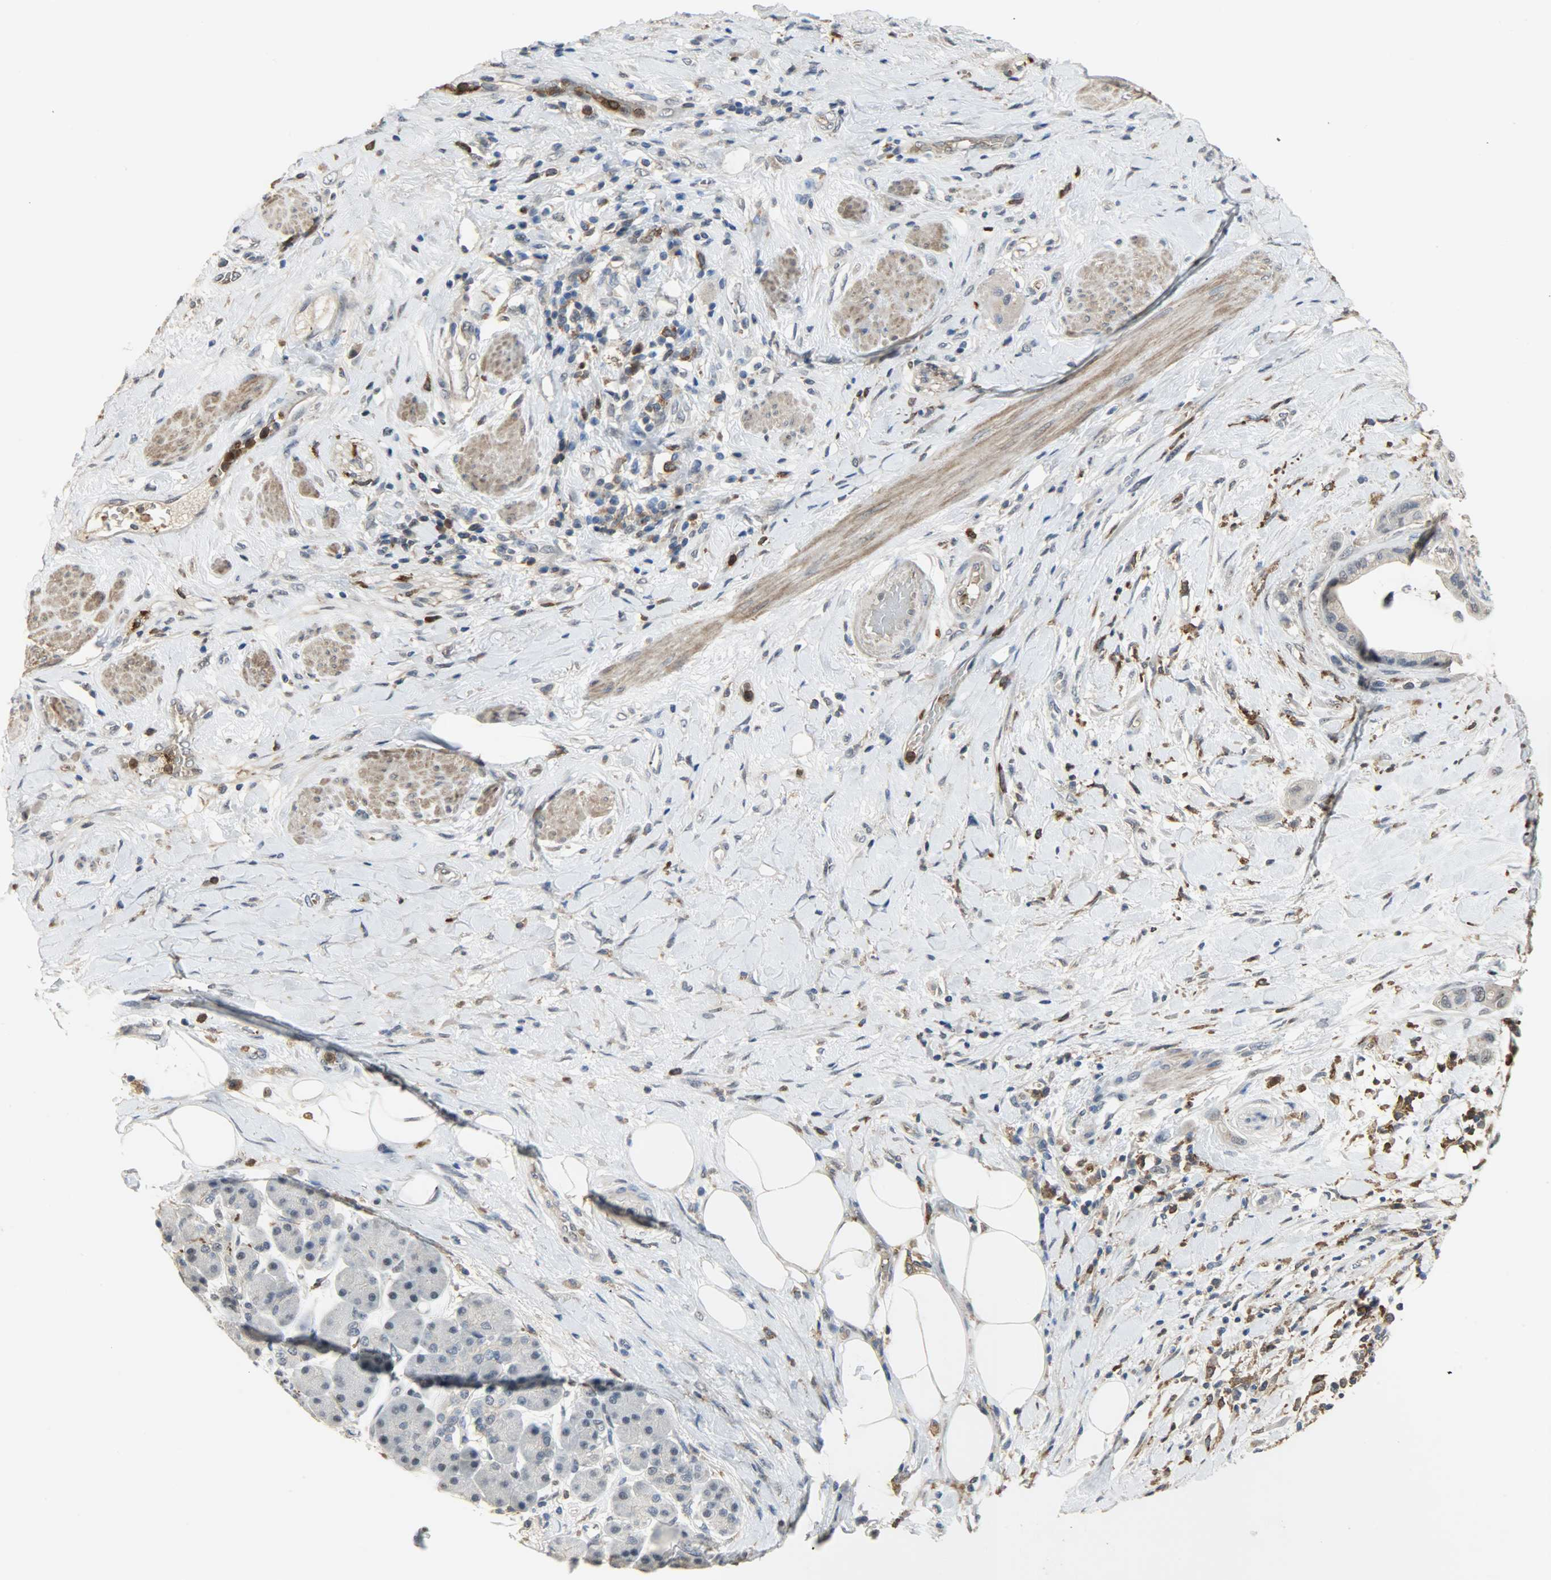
{"staining": {"intensity": "negative", "quantity": "none", "location": "none"}, "tissue": "pancreatic cancer", "cell_type": "Tumor cells", "image_type": "cancer", "snomed": [{"axis": "morphology", "description": "Adenocarcinoma, NOS"}, {"axis": "morphology", "description": "Adenocarcinoma, metastatic, NOS"}, {"axis": "topography", "description": "Lymph node"}, {"axis": "topography", "description": "Pancreas"}, {"axis": "topography", "description": "Duodenum"}], "caption": "DAB immunohistochemical staining of pancreatic cancer displays no significant staining in tumor cells. (DAB IHC, high magnification).", "gene": "SKAP2", "patient": {"sex": "female", "age": 64}}